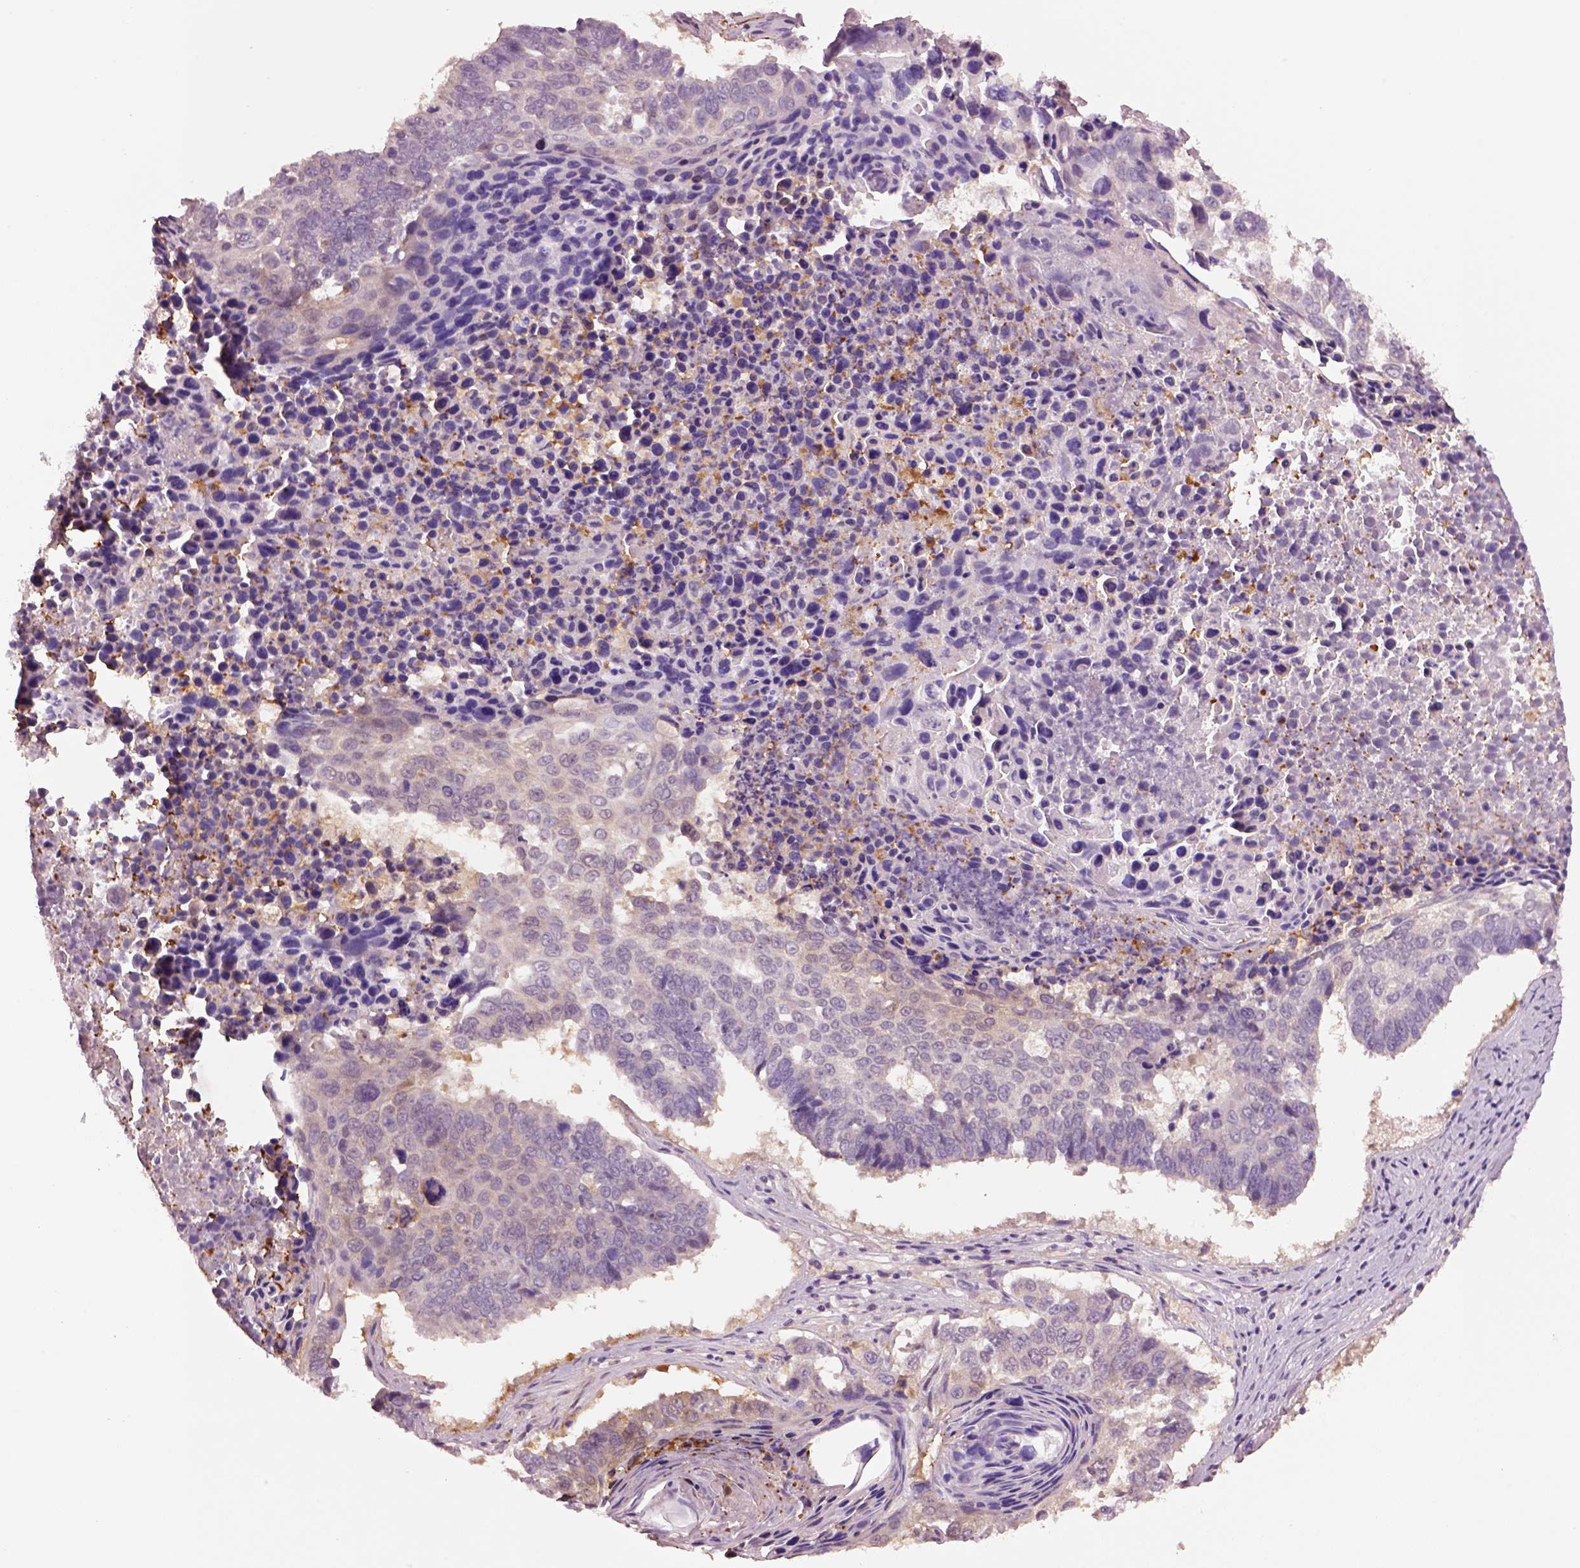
{"staining": {"intensity": "weak", "quantity": "<25%", "location": "cytoplasmic/membranous"}, "tissue": "lung cancer", "cell_type": "Tumor cells", "image_type": "cancer", "snomed": [{"axis": "morphology", "description": "Squamous cell carcinoma, NOS"}, {"axis": "topography", "description": "Lung"}], "caption": "Lung cancer (squamous cell carcinoma) was stained to show a protein in brown. There is no significant staining in tumor cells. (Immunohistochemistry, brightfield microscopy, high magnification).", "gene": "CLPSL1", "patient": {"sex": "male", "age": 73}}